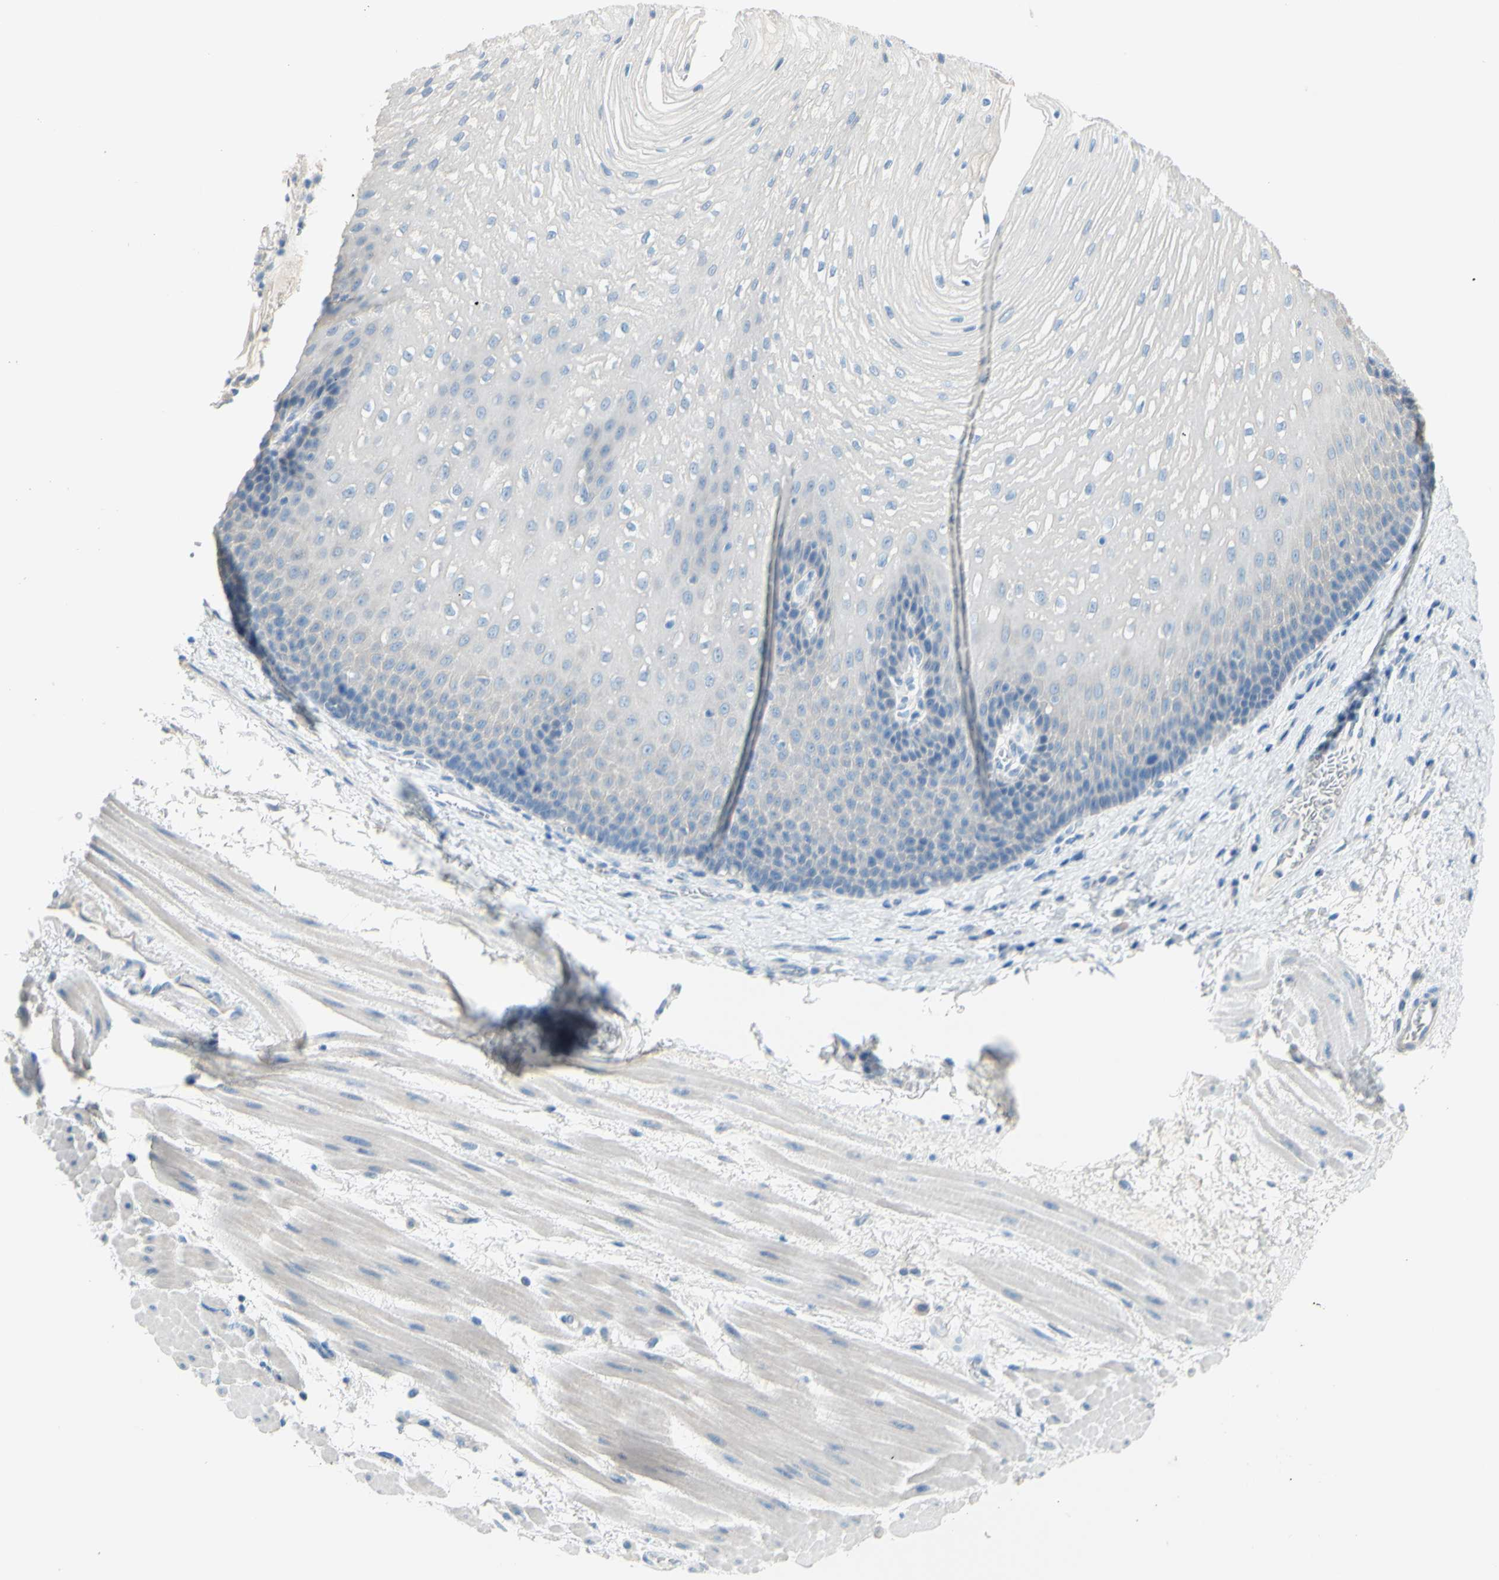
{"staining": {"intensity": "negative", "quantity": "none", "location": "none"}, "tissue": "esophagus", "cell_type": "Squamous epithelial cells", "image_type": "normal", "snomed": [{"axis": "morphology", "description": "Normal tissue, NOS"}, {"axis": "topography", "description": "Esophagus"}], "caption": "The immunohistochemistry (IHC) micrograph has no significant positivity in squamous epithelial cells of esophagus.", "gene": "SLC1A2", "patient": {"sex": "male", "age": 48}}